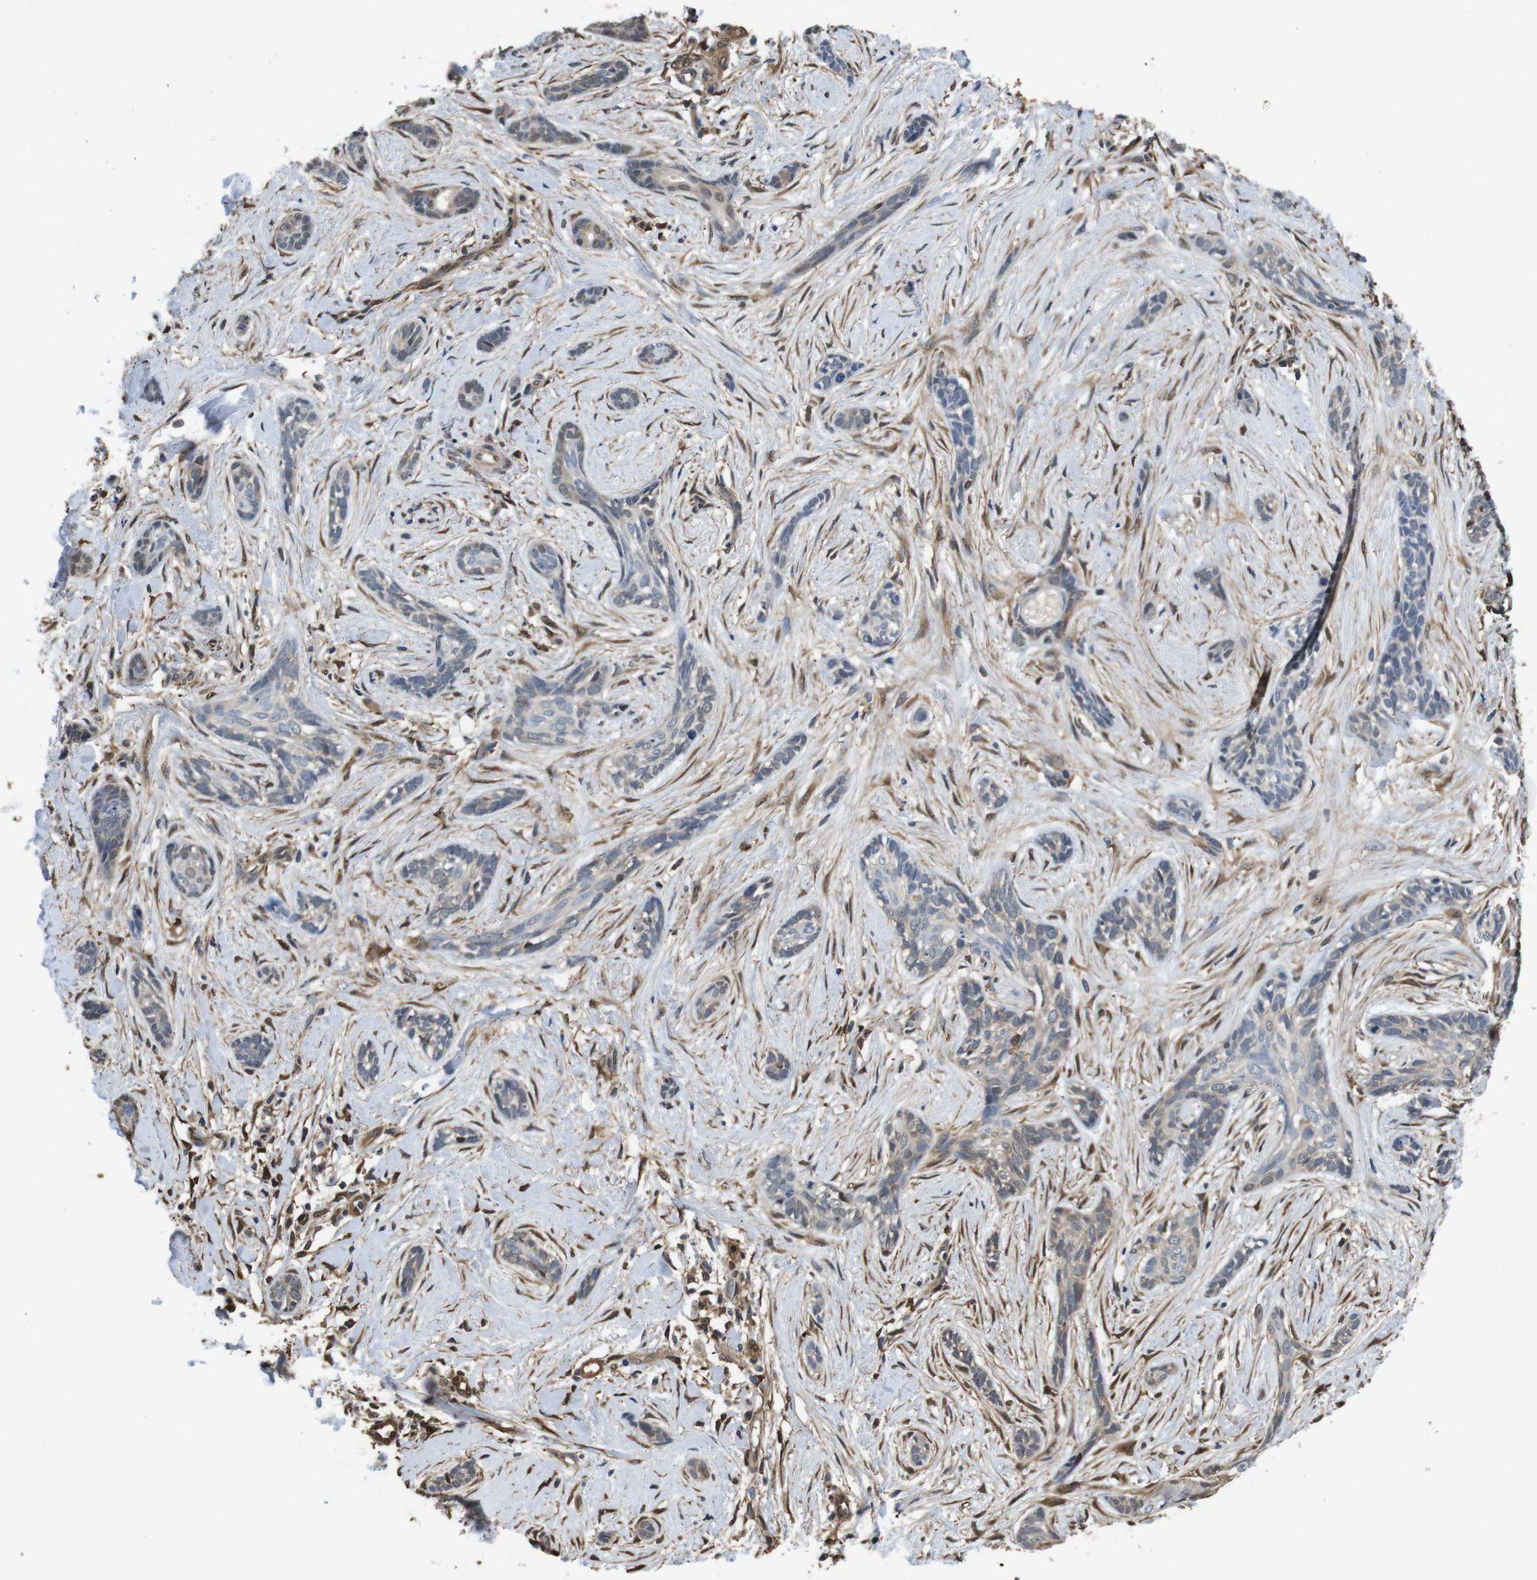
{"staining": {"intensity": "weak", "quantity": "<25%", "location": "cytoplasmic/membranous,nuclear"}, "tissue": "skin cancer", "cell_type": "Tumor cells", "image_type": "cancer", "snomed": [{"axis": "morphology", "description": "Basal cell carcinoma"}, {"axis": "morphology", "description": "Adnexal tumor, benign"}, {"axis": "topography", "description": "Skin"}], "caption": "A histopathology image of human skin benign adnexal tumor is negative for staining in tumor cells.", "gene": "LDHA", "patient": {"sex": "female", "age": 42}}